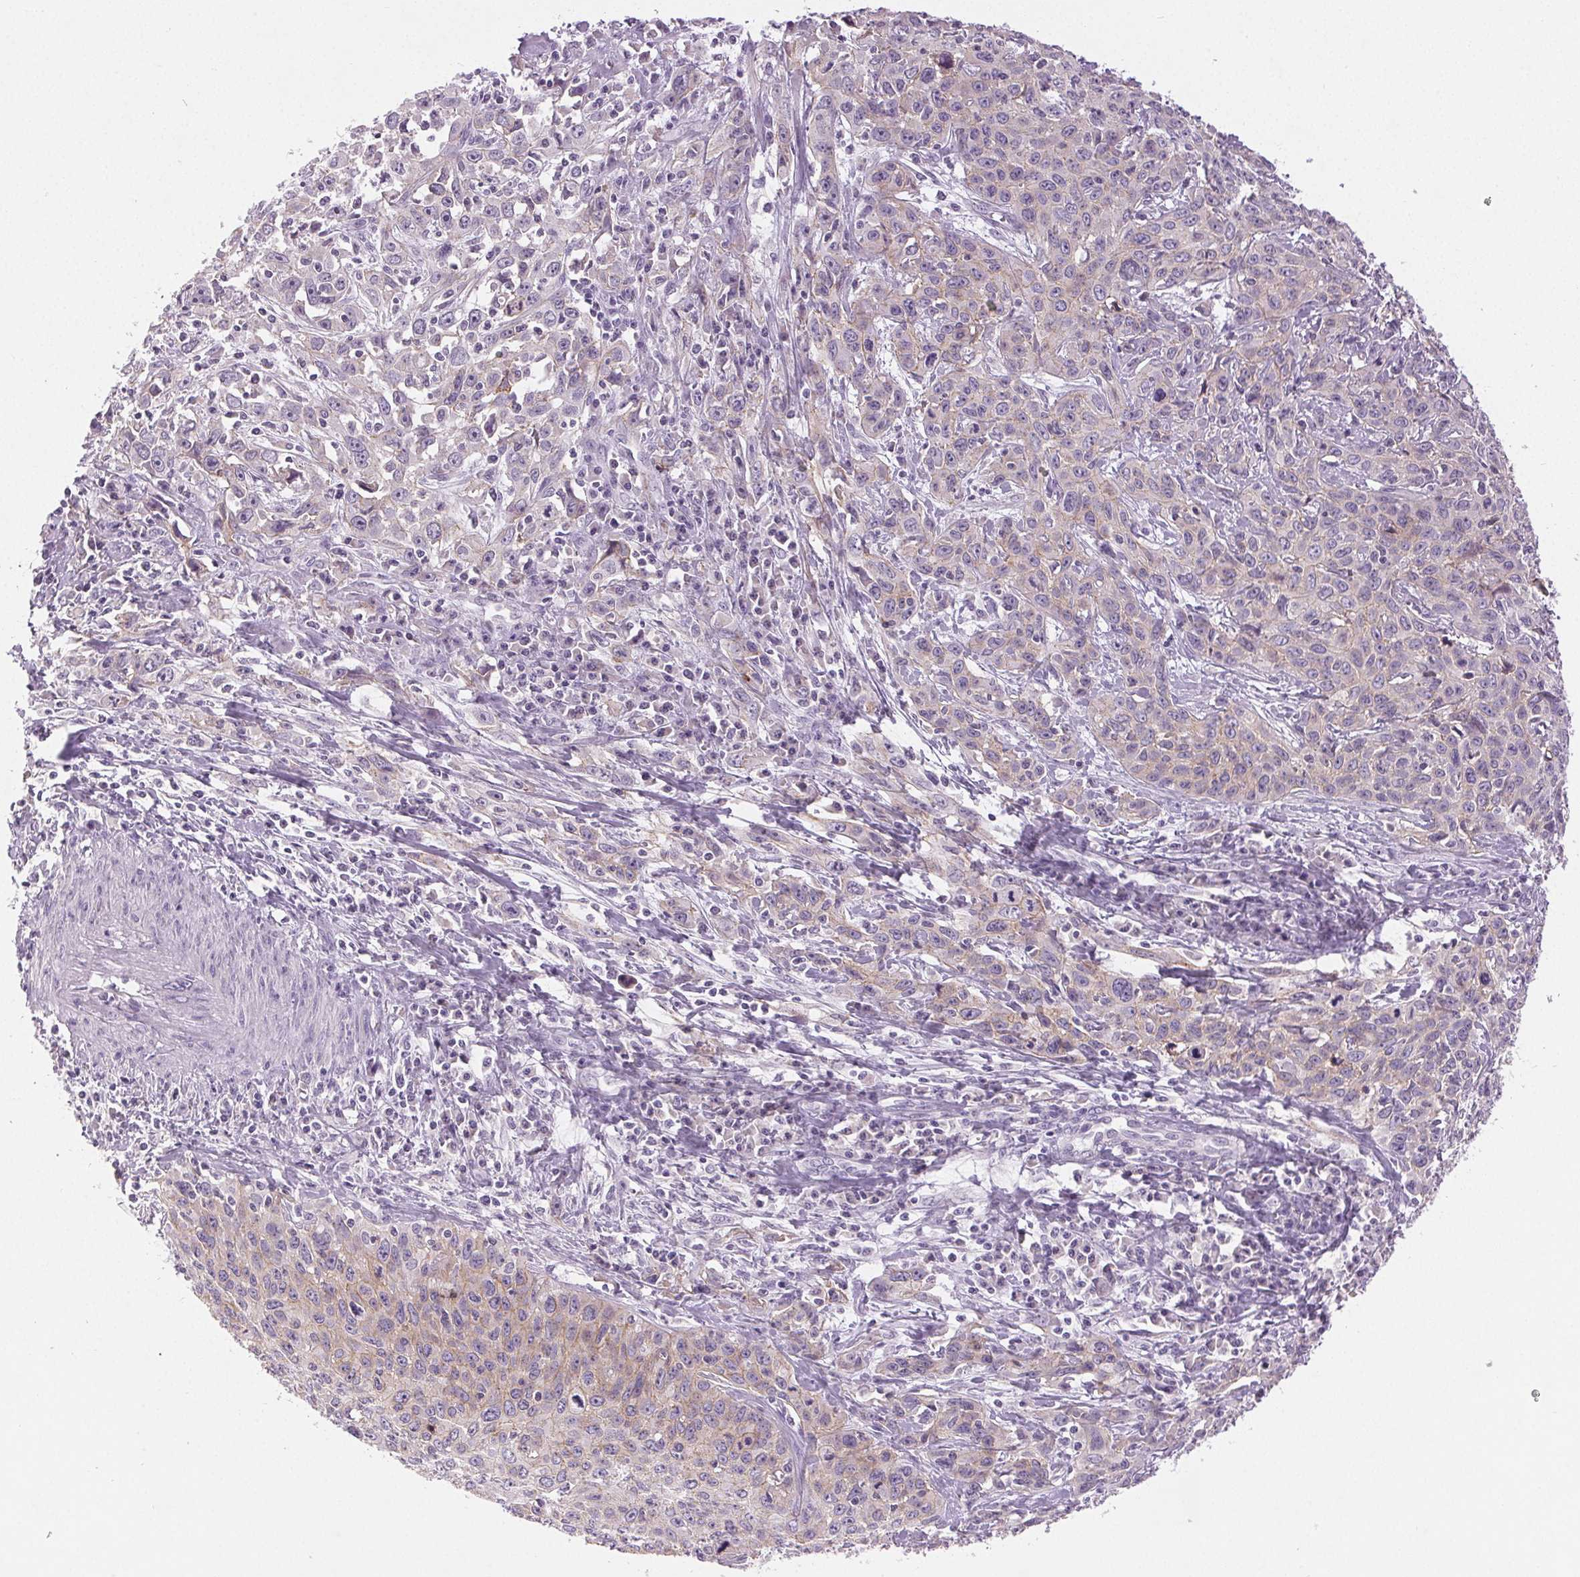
{"staining": {"intensity": "weak", "quantity": "<25%", "location": "cytoplasmic/membranous"}, "tissue": "cervical cancer", "cell_type": "Tumor cells", "image_type": "cancer", "snomed": [{"axis": "morphology", "description": "Squamous cell carcinoma, NOS"}, {"axis": "topography", "description": "Cervix"}], "caption": "The immunohistochemistry (IHC) image has no significant staining in tumor cells of squamous cell carcinoma (cervical) tissue. (Brightfield microscopy of DAB (3,3'-diaminobenzidine) immunohistochemistry at high magnification).", "gene": "DSG3", "patient": {"sex": "female", "age": 38}}